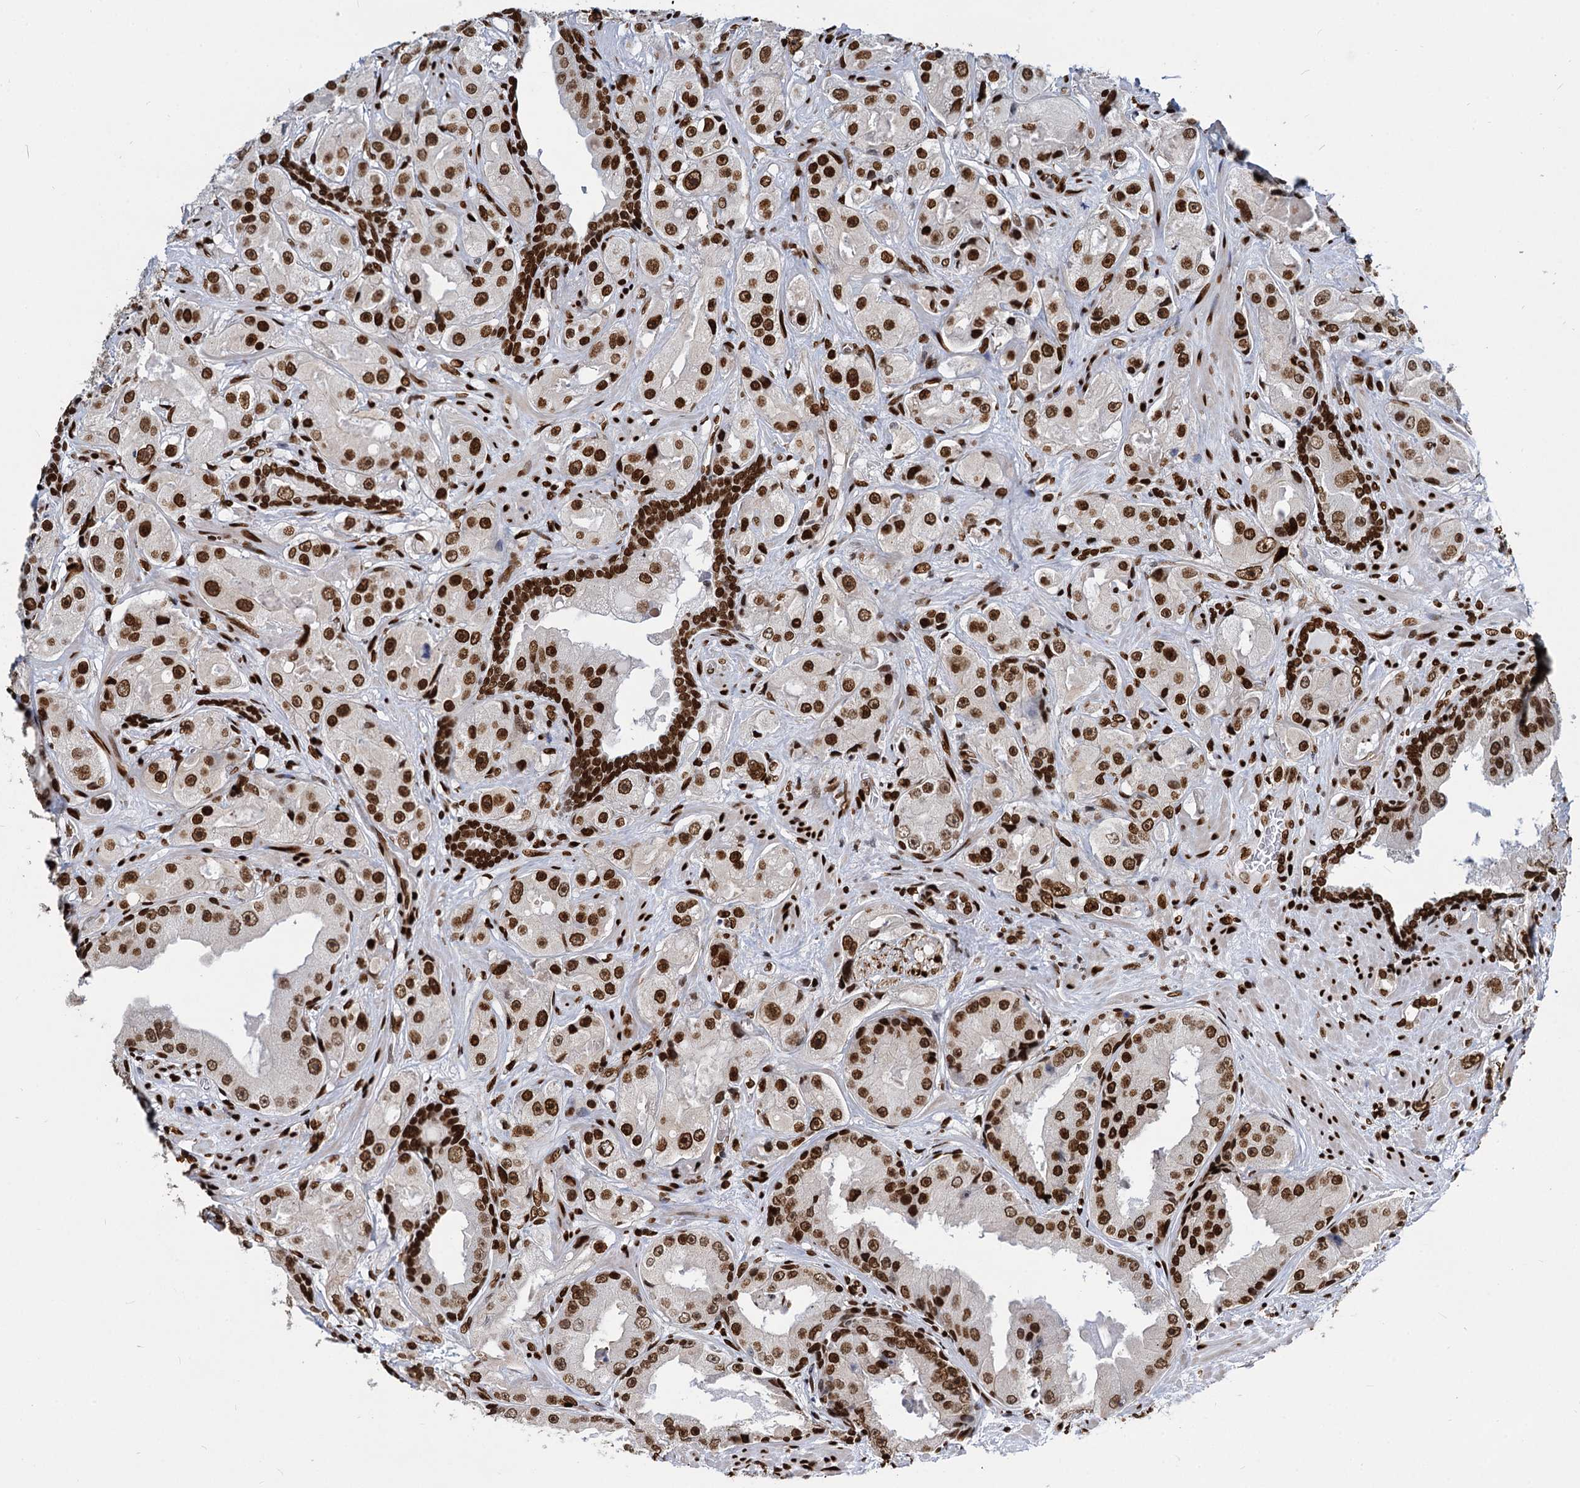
{"staining": {"intensity": "strong", "quantity": ">75%", "location": "nuclear"}, "tissue": "prostate cancer", "cell_type": "Tumor cells", "image_type": "cancer", "snomed": [{"axis": "morphology", "description": "Adenocarcinoma, High grade"}, {"axis": "topography", "description": "Prostate"}], "caption": "This is a photomicrograph of immunohistochemistry staining of high-grade adenocarcinoma (prostate), which shows strong staining in the nuclear of tumor cells.", "gene": "MECP2", "patient": {"sex": "male", "age": 73}}